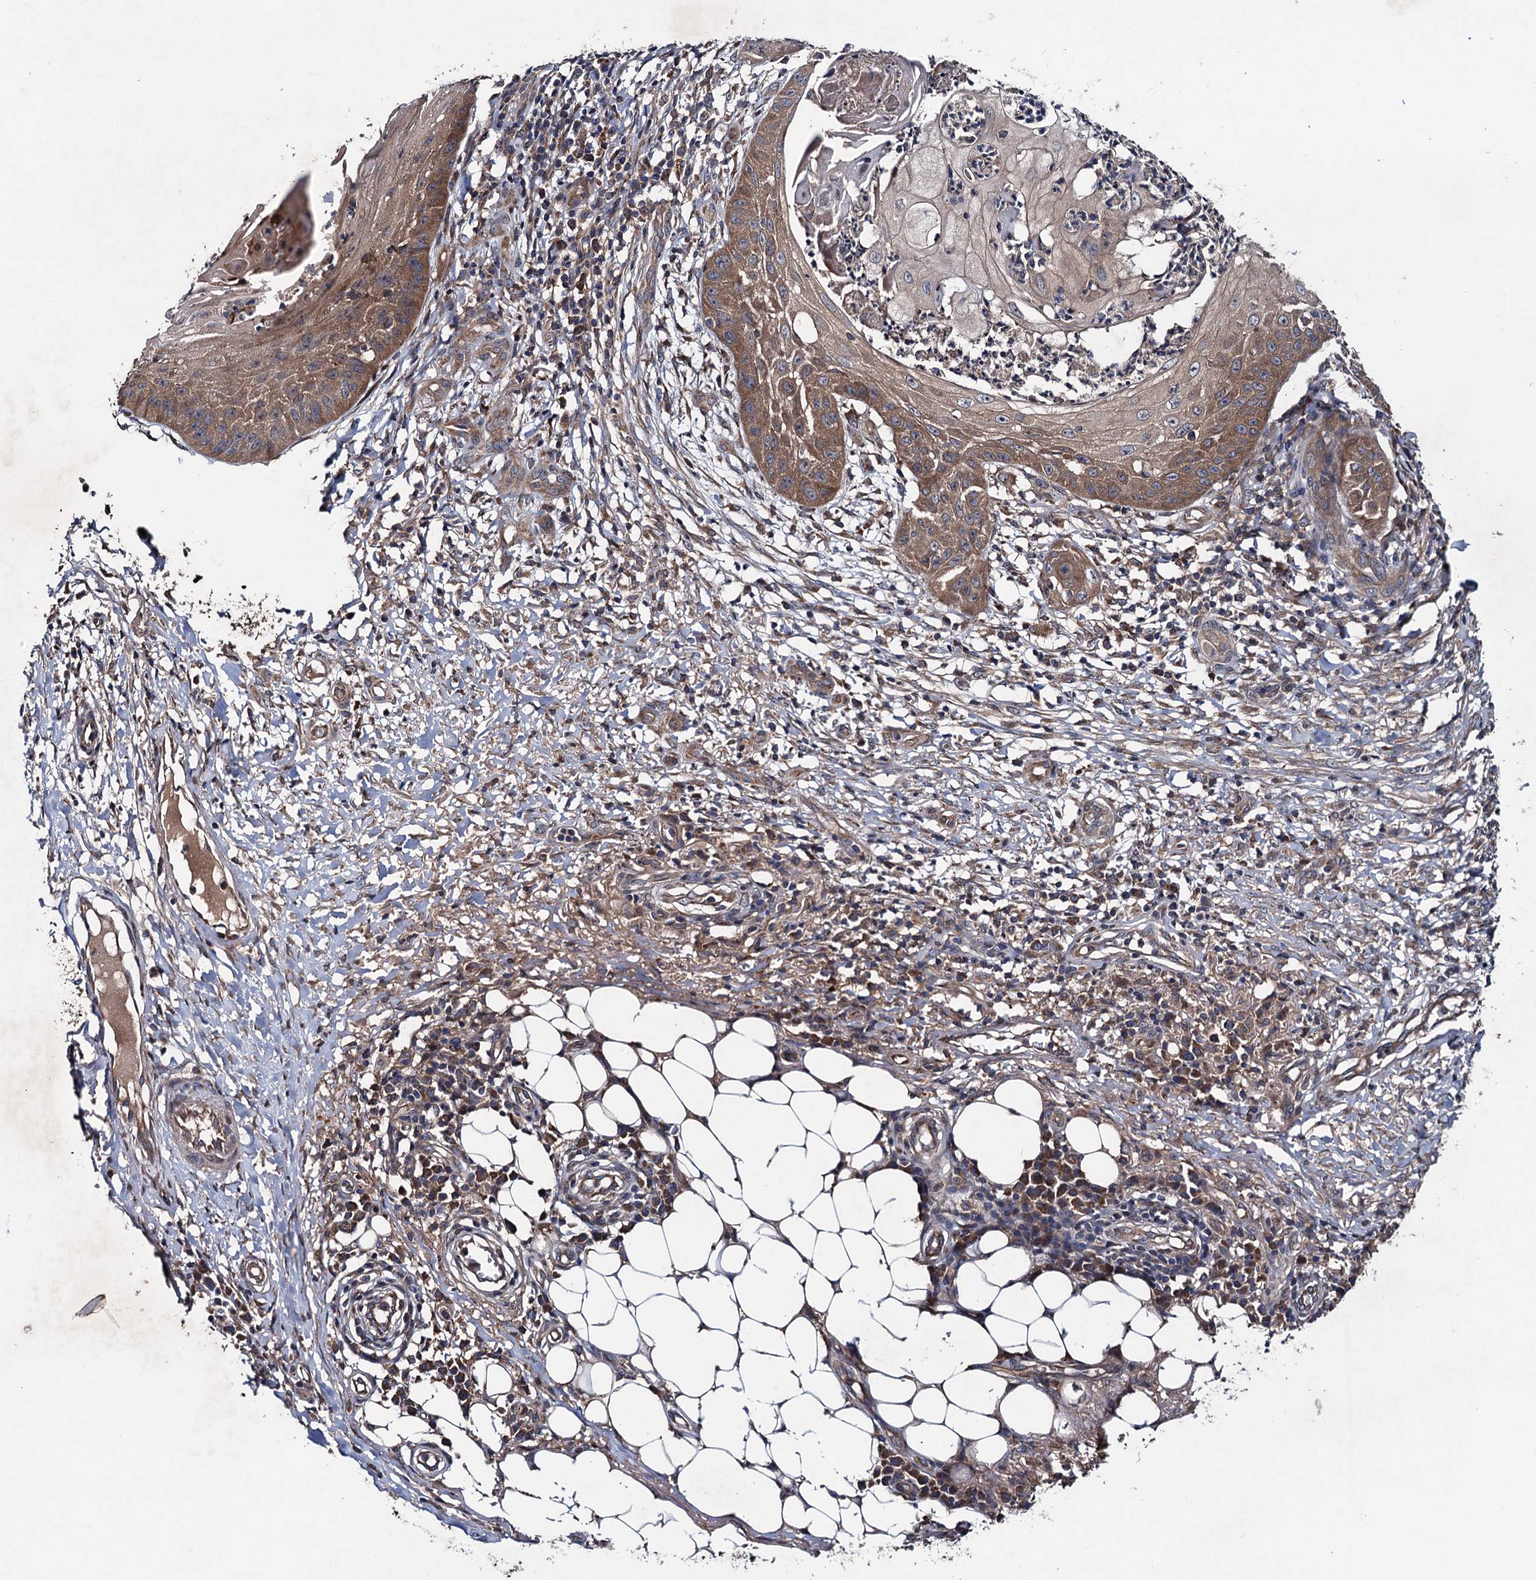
{"staining": {"intensity": "moderate", "quantity": ">75%", "location": "cytoplasmic/membranous"}, "tissue": "skin cancer", "cell_type": "Tumor cells", "image_type": "cancer", "snomed": [{"axis": "morphology", "description": "Squamous cell carcinoma, NOS"}, {"axis": "topography", "description": "Skin"}], "caption": "A photomicrograph showing moderate cytoplasmic/membranous staining in about >75% of tumor cells in squamous cell carcinoma (skin), as visualized by brown immunohistochemical staining.", "gene": "BLTP3B", "patient": {"sex": "male", "age": 70}}